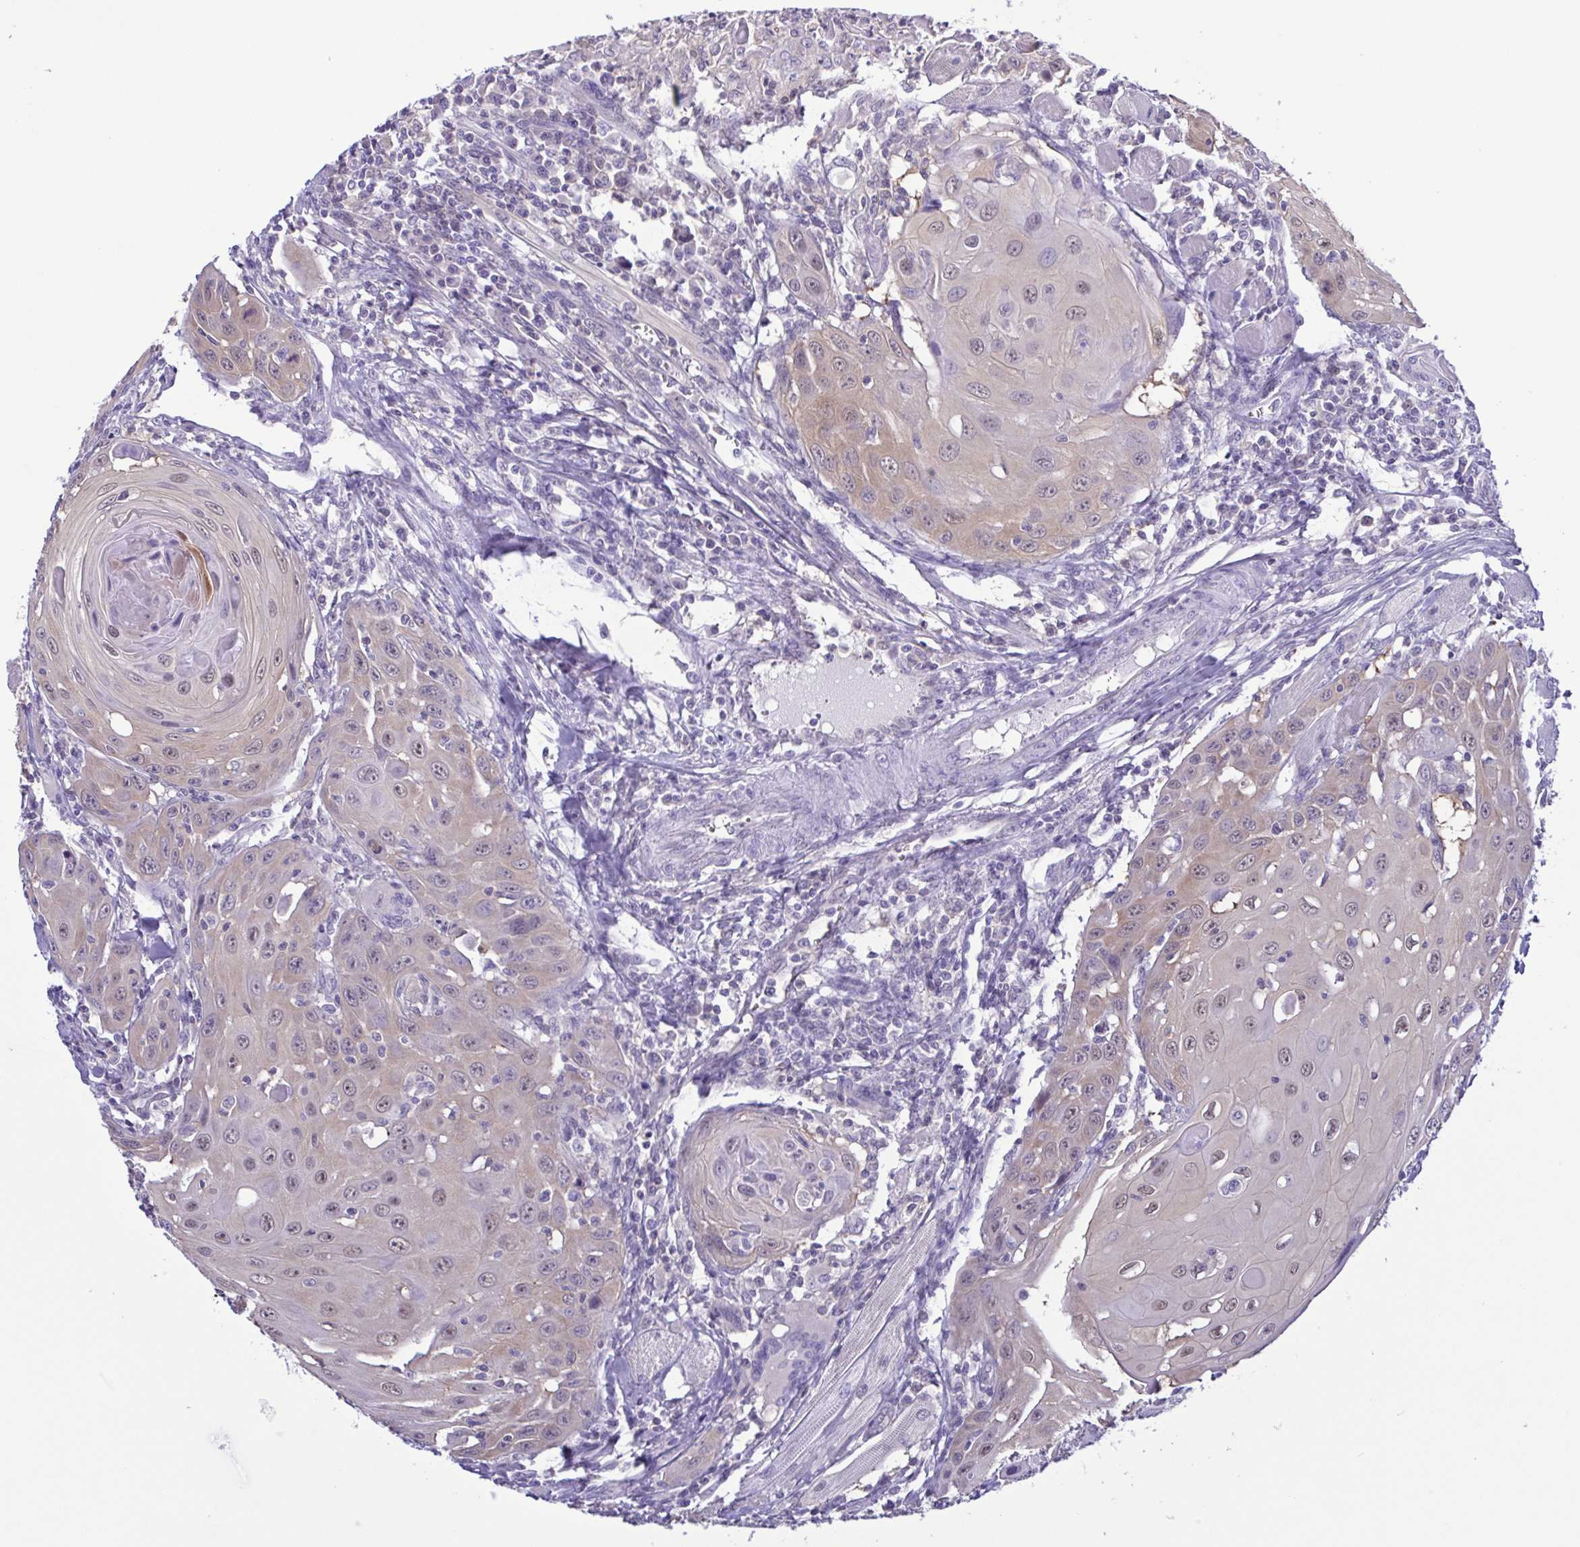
{"staining": {"intensity": "weak", "quantity": "25%-75%", "location": "nuclear"}, "tissue": "head and neck cancer", "cell_type": "Tumor cells", "image_type": "cancer", "snomed": [{"axis": "morphology", "description": "Squamous cell carcinoma, NOS"}, {"axis": "topography", "description": "Head-Neck"}], "caption": "Immunohistochemistry (DAB (3,3'-diaminobenzidine)) staining of head and neck squamous cell carcinoma shows weak nuclear protein staining in about 25%-75% of tumor cells. (DAB IHC with brightfield microscopy, high magnification).", "gene": "LDHC", "patient": {"sex": "female", "age": 80}}